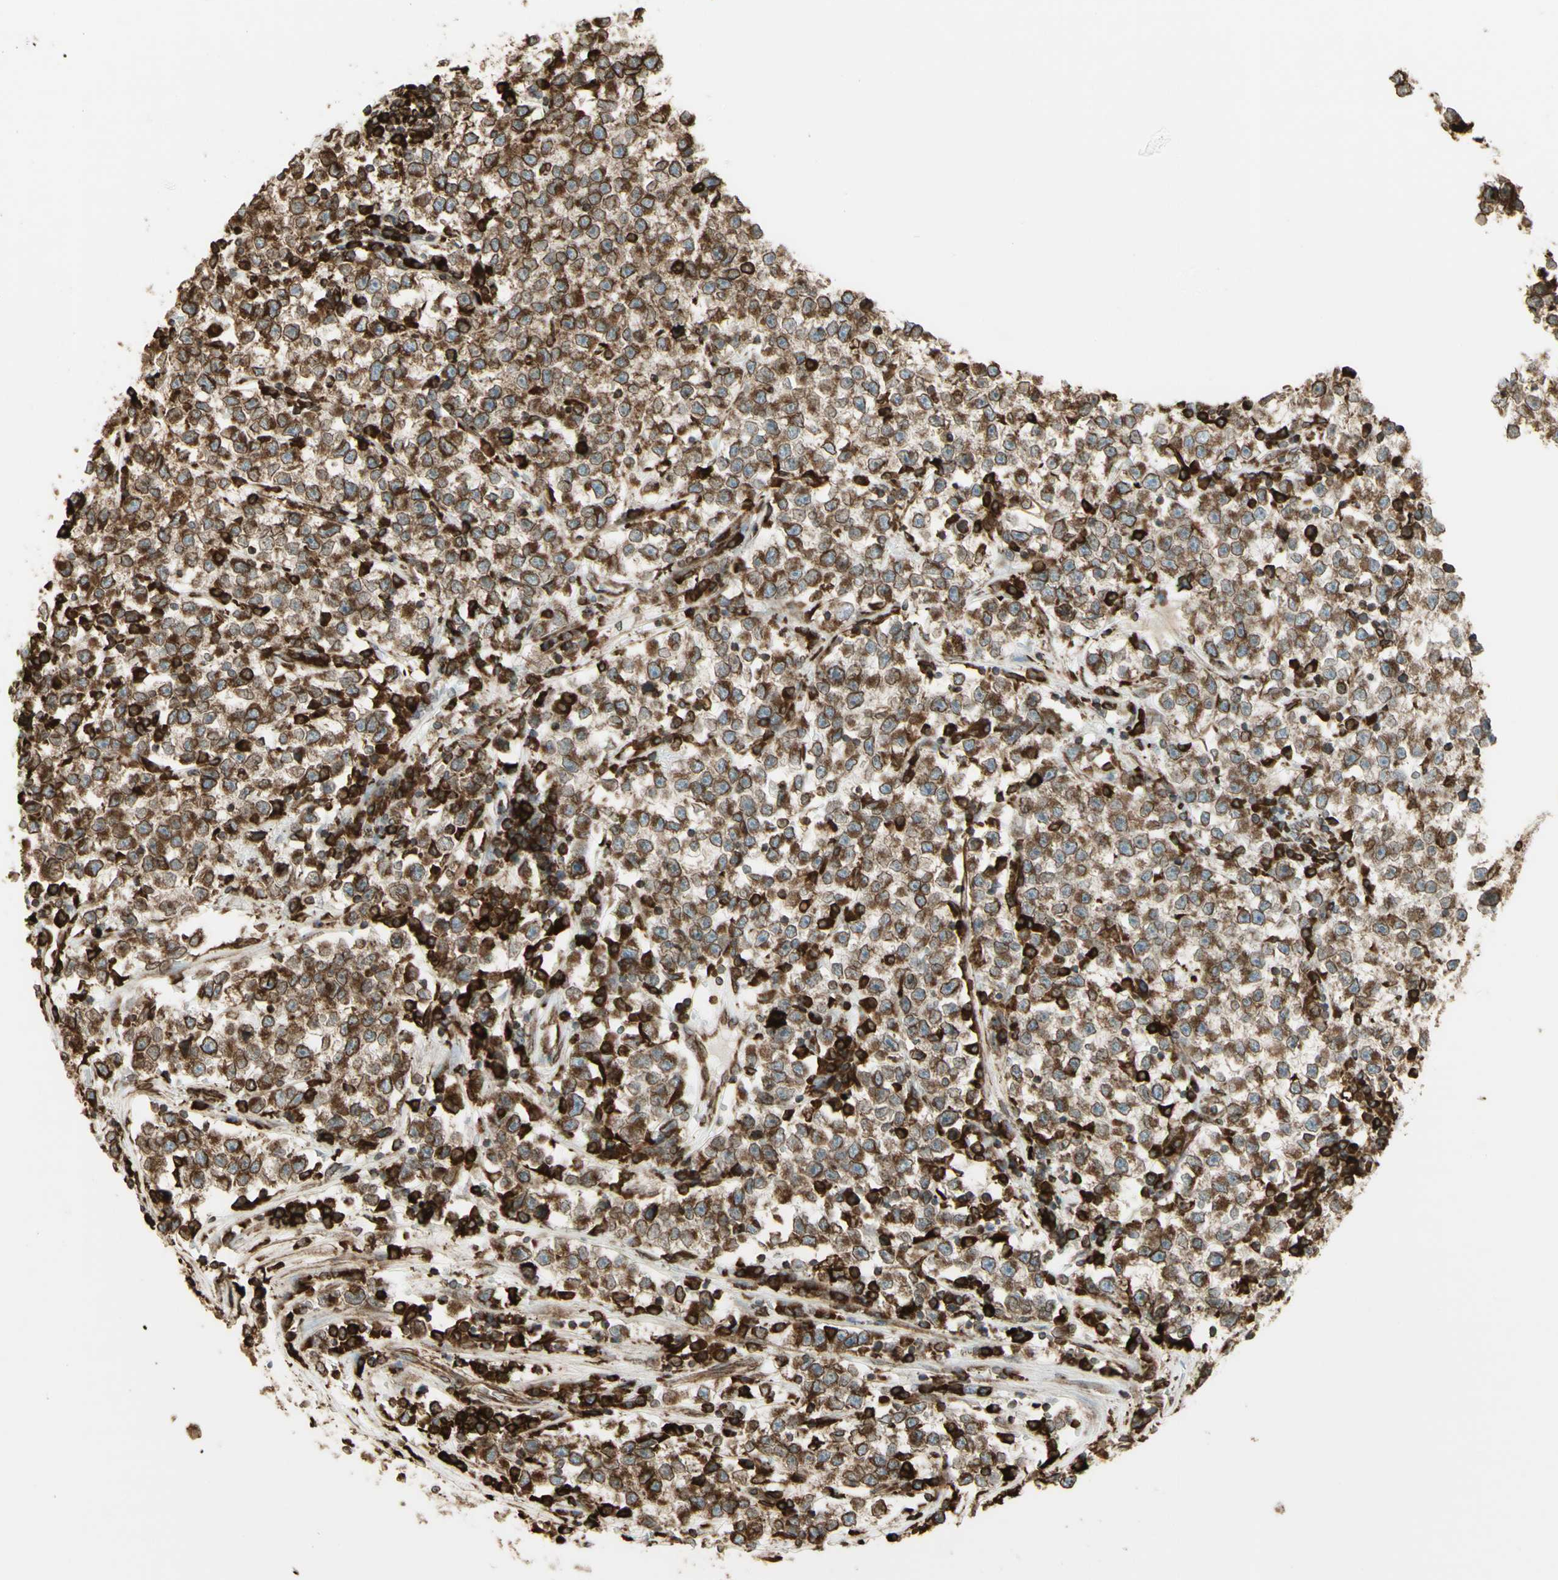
{"staining": {"intensity": "moderate", "quantity": ">75%", "location": "cytoplasmic/membranous"}, "tissue": "testis cancer", "cell_type": "Tumor cells", "image_type": "cancer", "snomed": [{"axis": "morphology", "description": "Seminoma, NOS"}, {"axis": "topography", "description": "Testis"}], "caption": "A medium amount of moderate cytoplasmic/membranous positivity is seen in about >75% of tumor cells in testis cancer tissue. (brown staining indicates protein expression, while blue staining denotes nuclei).", "gene": "CANX", "patient": {"sex": "male", "age": 22}}